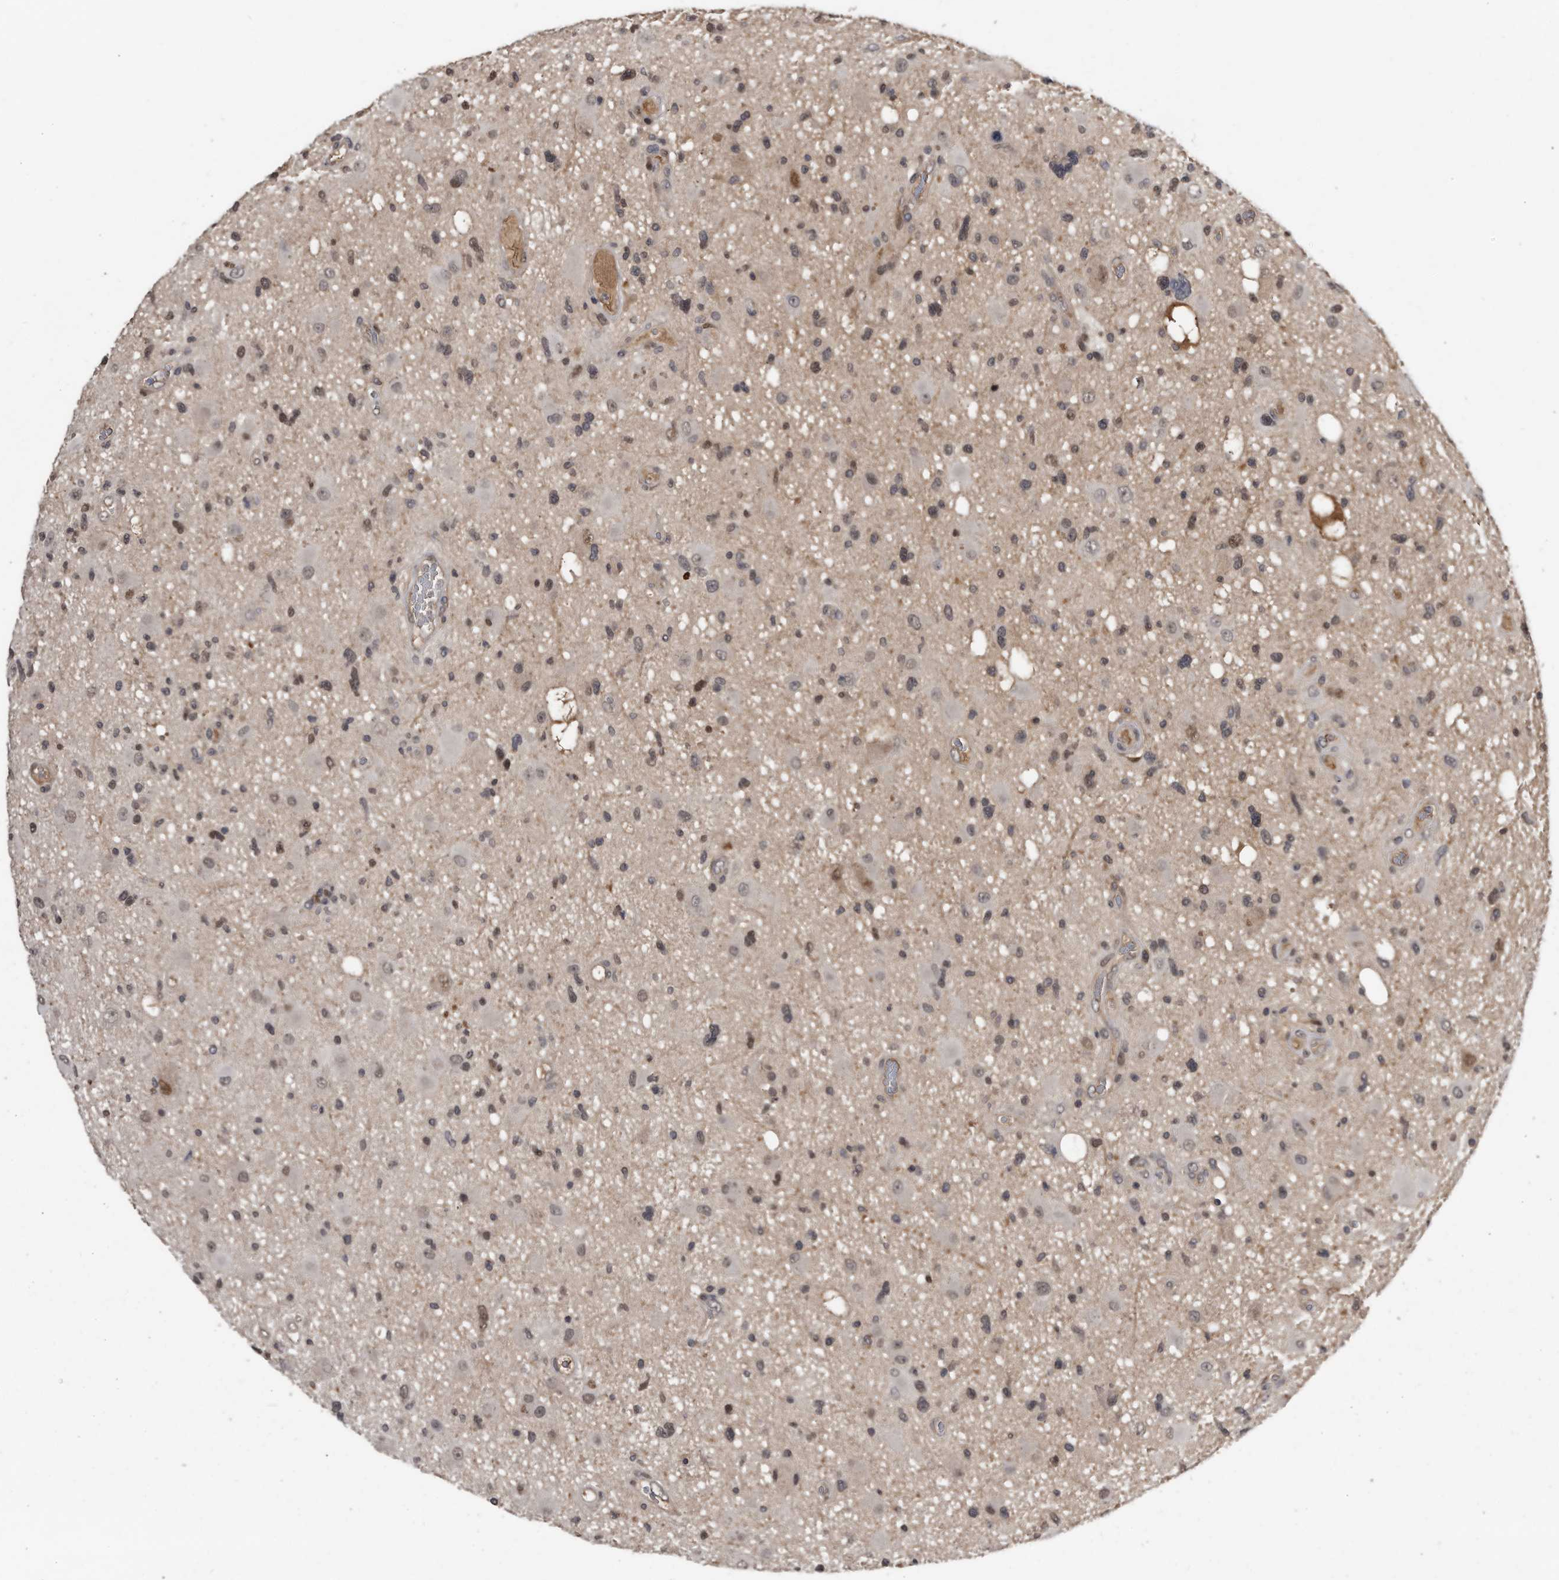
{"staining": {"intensity": "moderate", "quantity": "25%-75%", "location": "nuclear"}, "tissue": "glioma", "cell_type": "Tumor cells", "image_type": "cancer", "snomed": [{"axis": "morphology", "description": "Glioma, malignant, High grade"}, {"axis": "topography", "description": "Brain"}], "caption": "Immunohistochemical staining of human glioma displays moderate nuclear protein expression in about 25%-75% of tumor cells.", "gene": "RAD23B", "patient": {"sex": "male", "age": 33}}